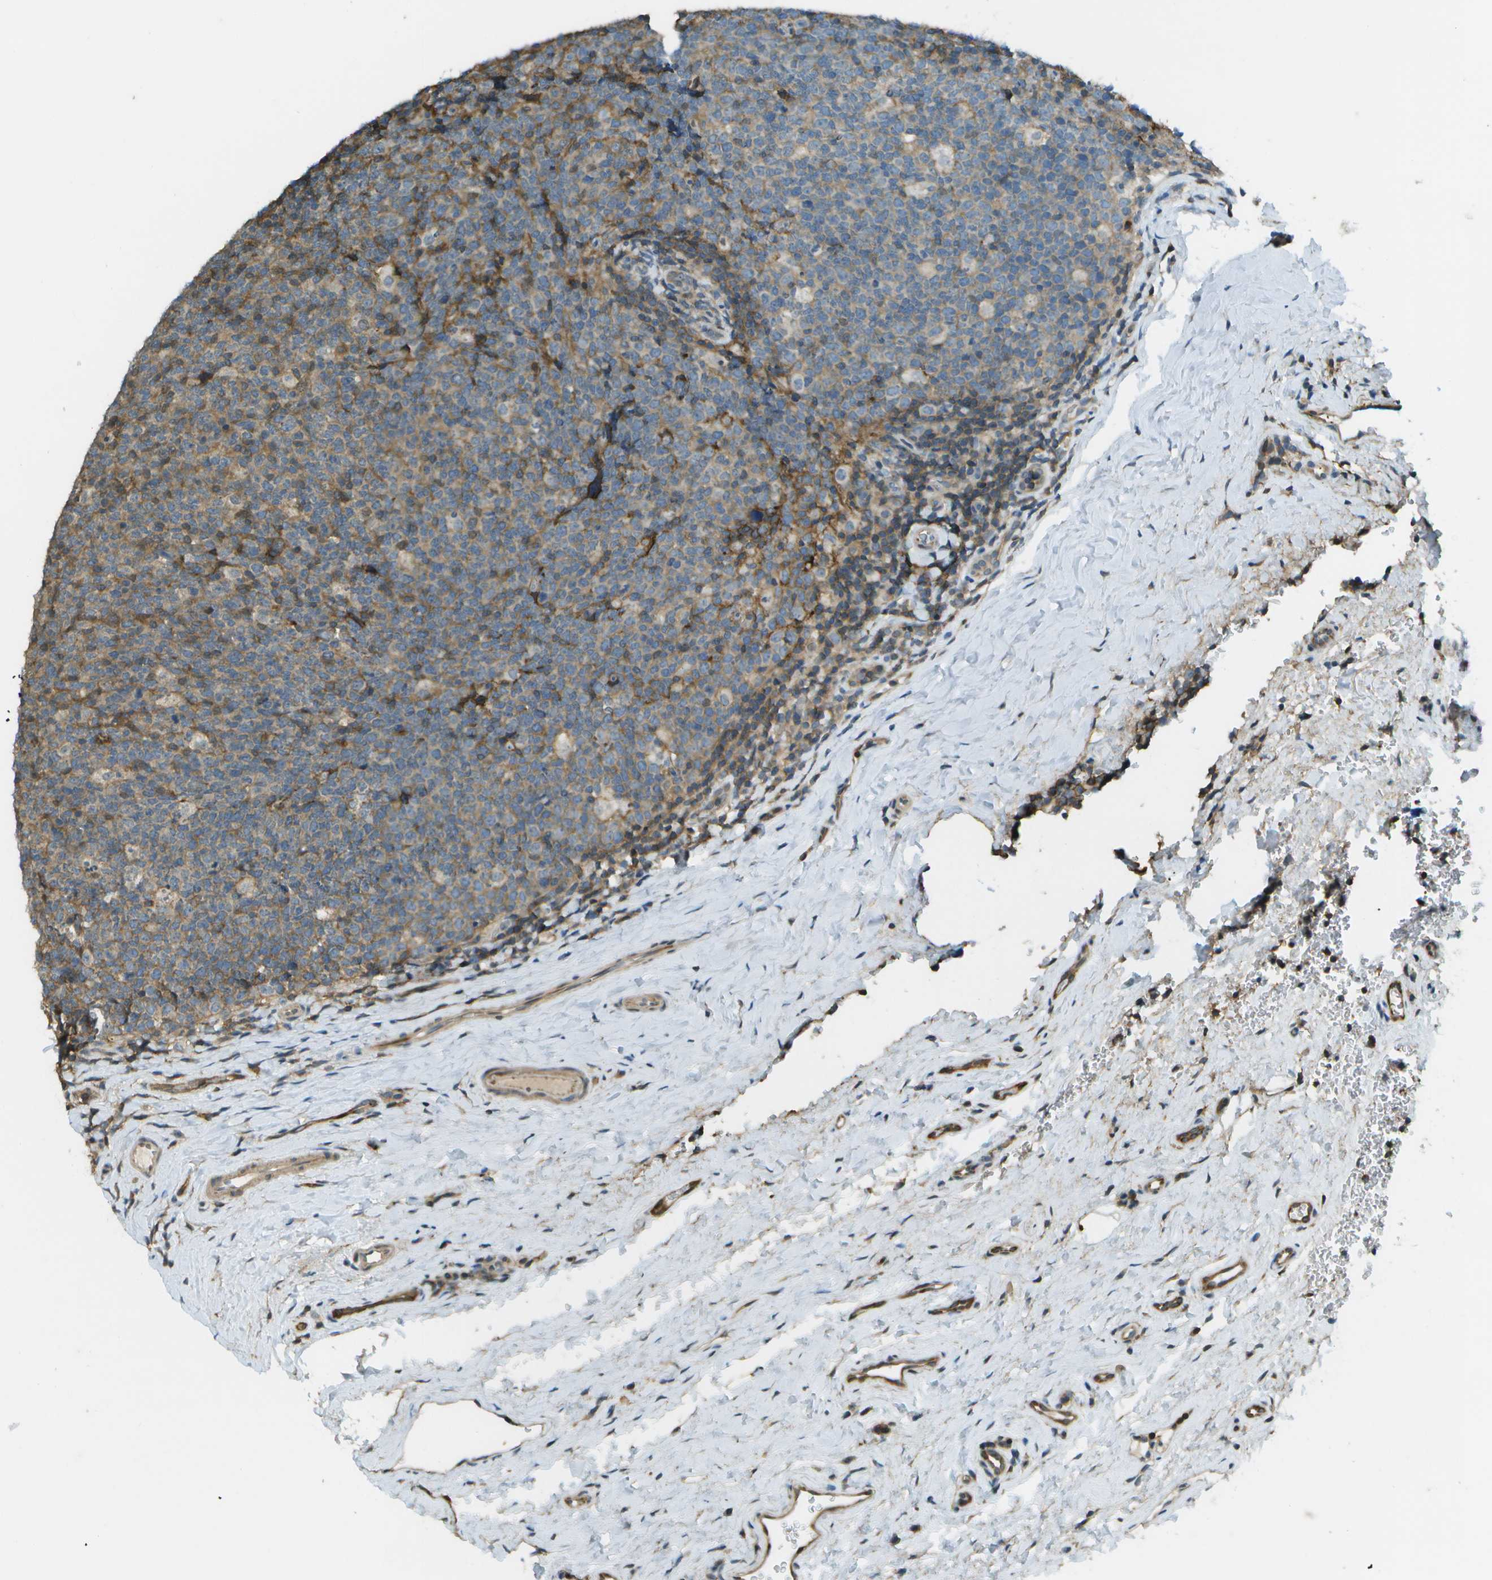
{"staining": {"intensity": "weak", "quantity": "25%-75%", "location": "cytoplasmic/membranous"}, "tissue": "tonsil", "cell_type": "Germinal center cells", "image_type": "normal", "snomed": [{"axis": "morphology", "description": "Normal tissue, NOS"}, {"axis": "topography", "description": "Tonsil"}], "caption": "Immunohistochemical staining of unremarkable tonsil exhibits weak cytoplasmic/membranous protein staining in about 25%-75% of germinal center cells.", "gene": "LRRC66", "patient": {"sex": "male", "age": 17}}